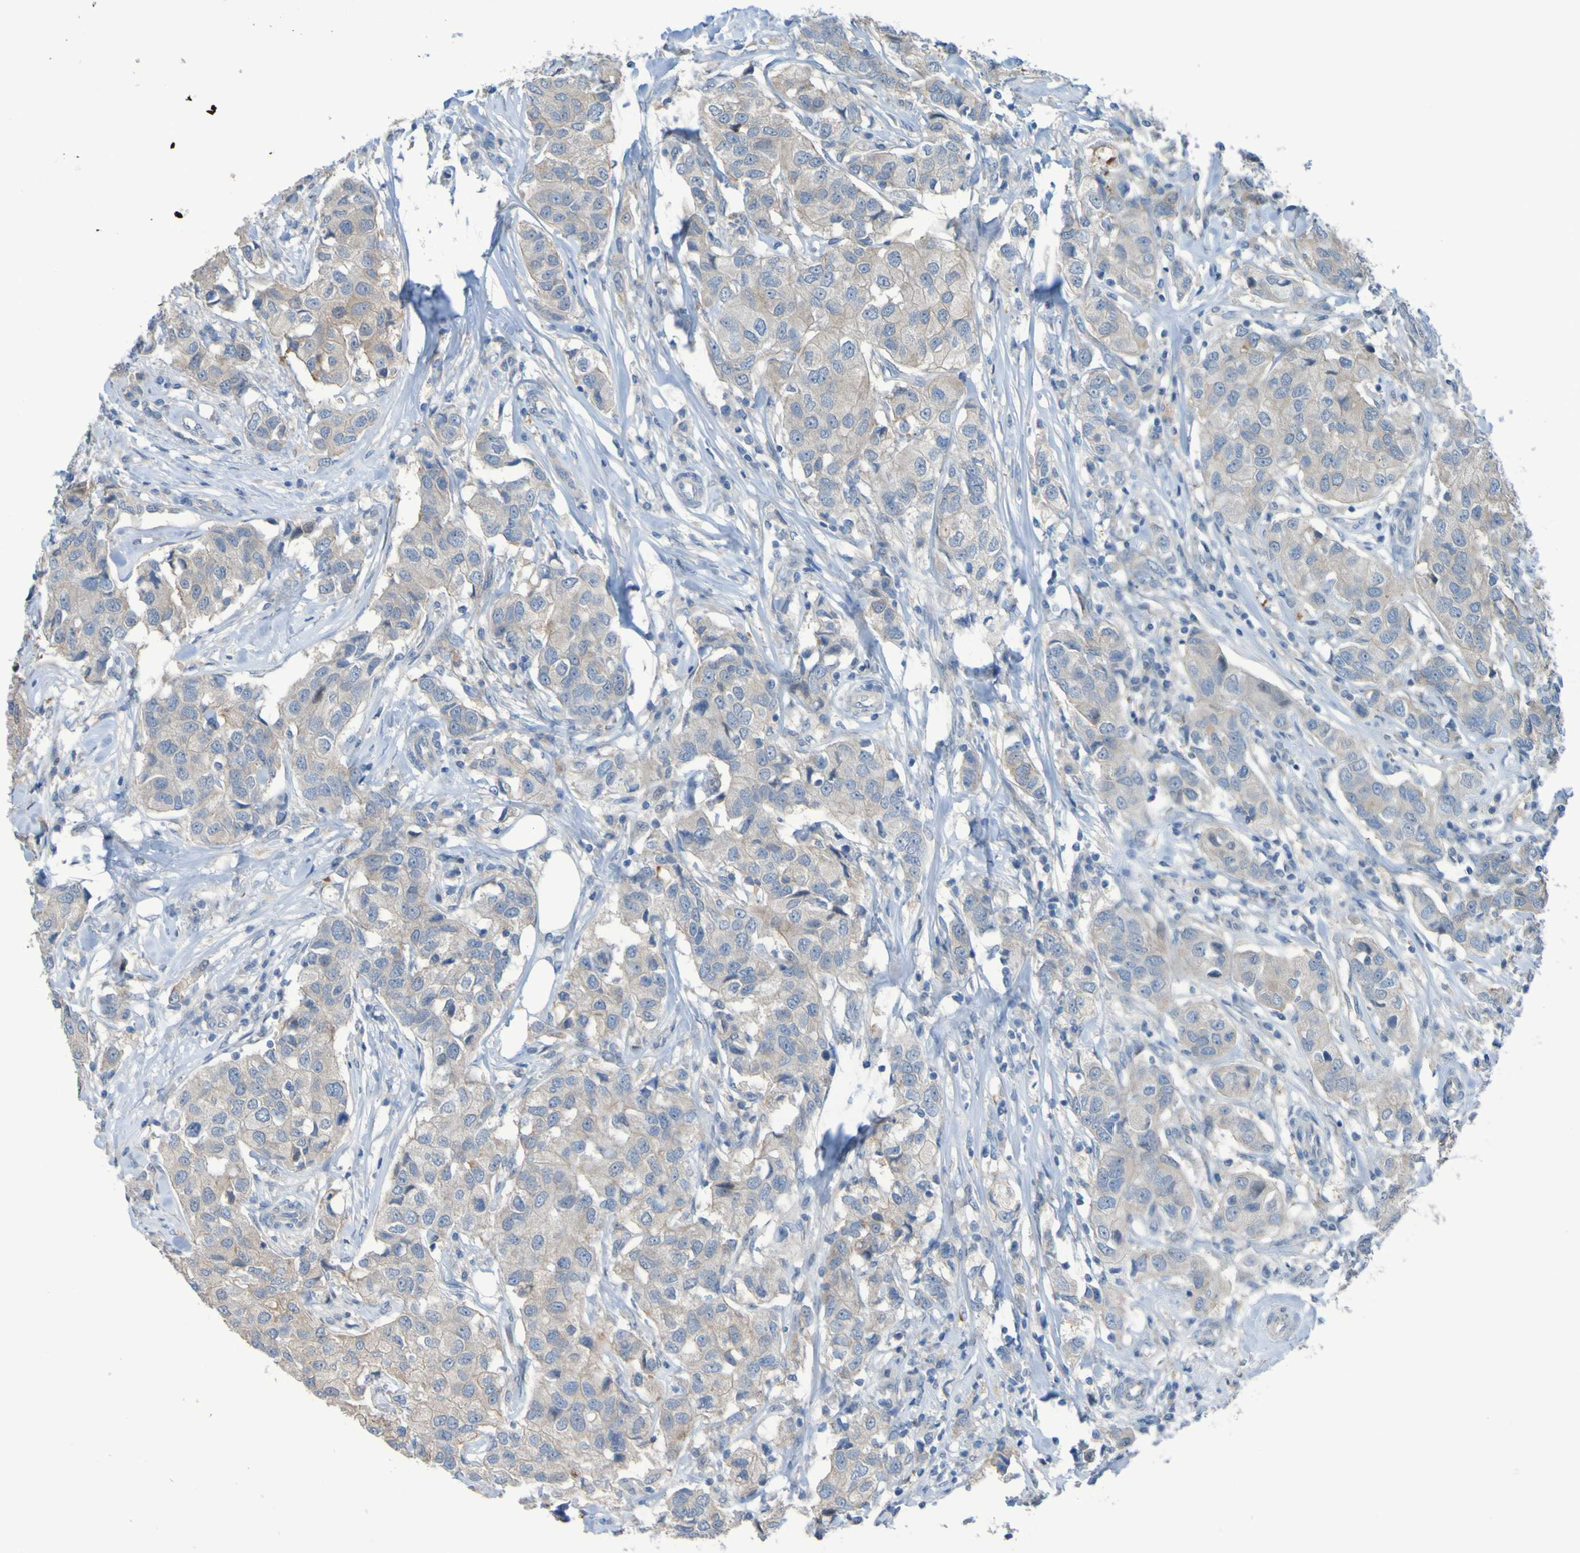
{"staining": {"intensity": "weak", "quantity": ">75%", "location": "cytoplasmic/membranous"}, "tissue": "breast cancer", "cell_type": "Tumor cells", "image_type": "cancer", "snomed": [{"axis": "morphology", "description": "Duct carcinoma"}, {"axis": "topography", "description": "Breast"}], "caption": "Immunohistochemistry (IHC) histopathology image of neoplastic tissue: human breast cancer stained using immunohistochemistry (IHC) demonstrates low levels of weak protein expression localized specifically in the cytoplasmic/membranous of tumor cells, appearing as a cytoplasmic/membranous brown color.", "gene": "NPRL3", "patient": {"sex": "female", "age": 80}}